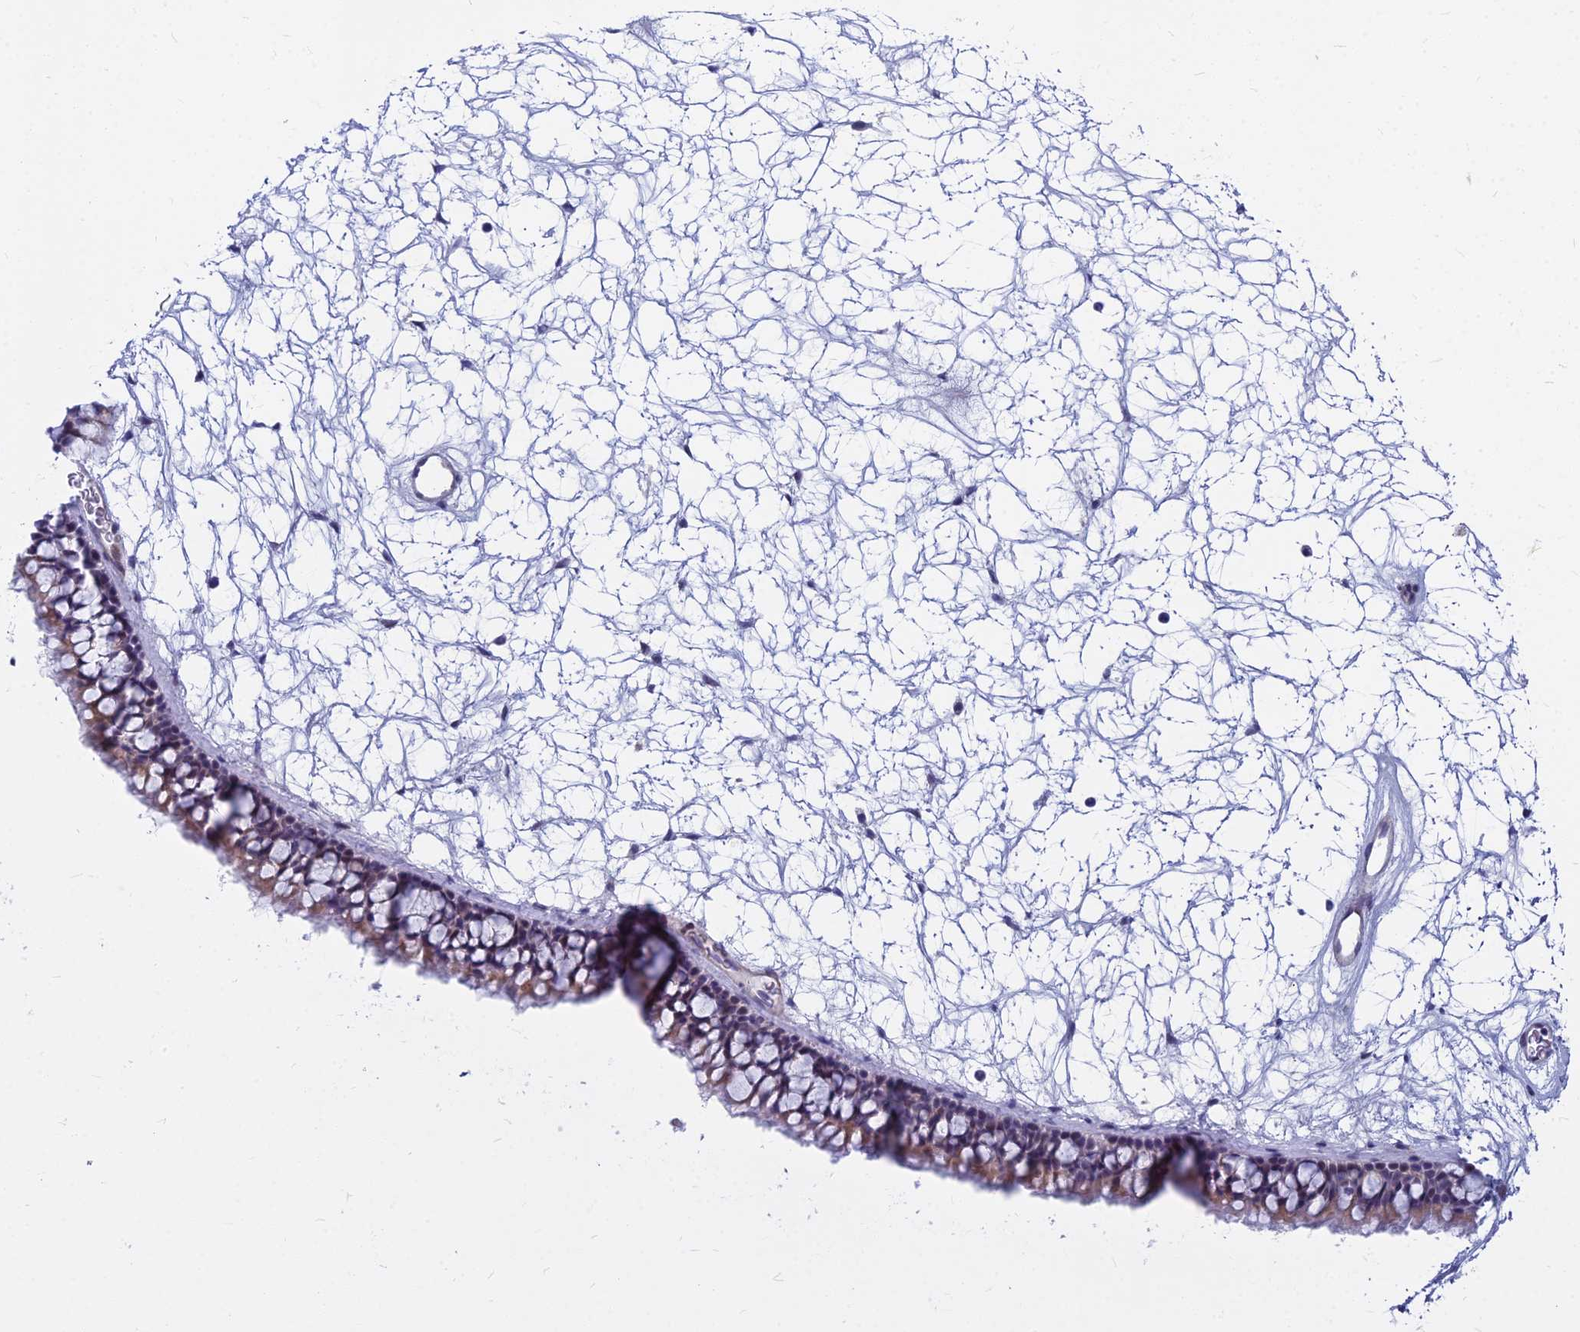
{"staining": {"intensity": "weak", "quantity": "25%-75%", "location": "cytoplasmic/membranous"}, "tissue": "nasopharynx", "cell_type": "Respiratory epithelial cells", "image_type": "normal", "snomed": [{"axis": "morphology", "description": "Normal tissue, NOS"}, {"axis": "topography", "description": "Nasopharynx"}], "caption": "Weak cytoplasmic/membranous protein expression is present in about 25%-75% of respiratory epithelial cells in nasopharynx.", "gene": "MYBPC2", "patient": {"sex": "male", "age": 64}}